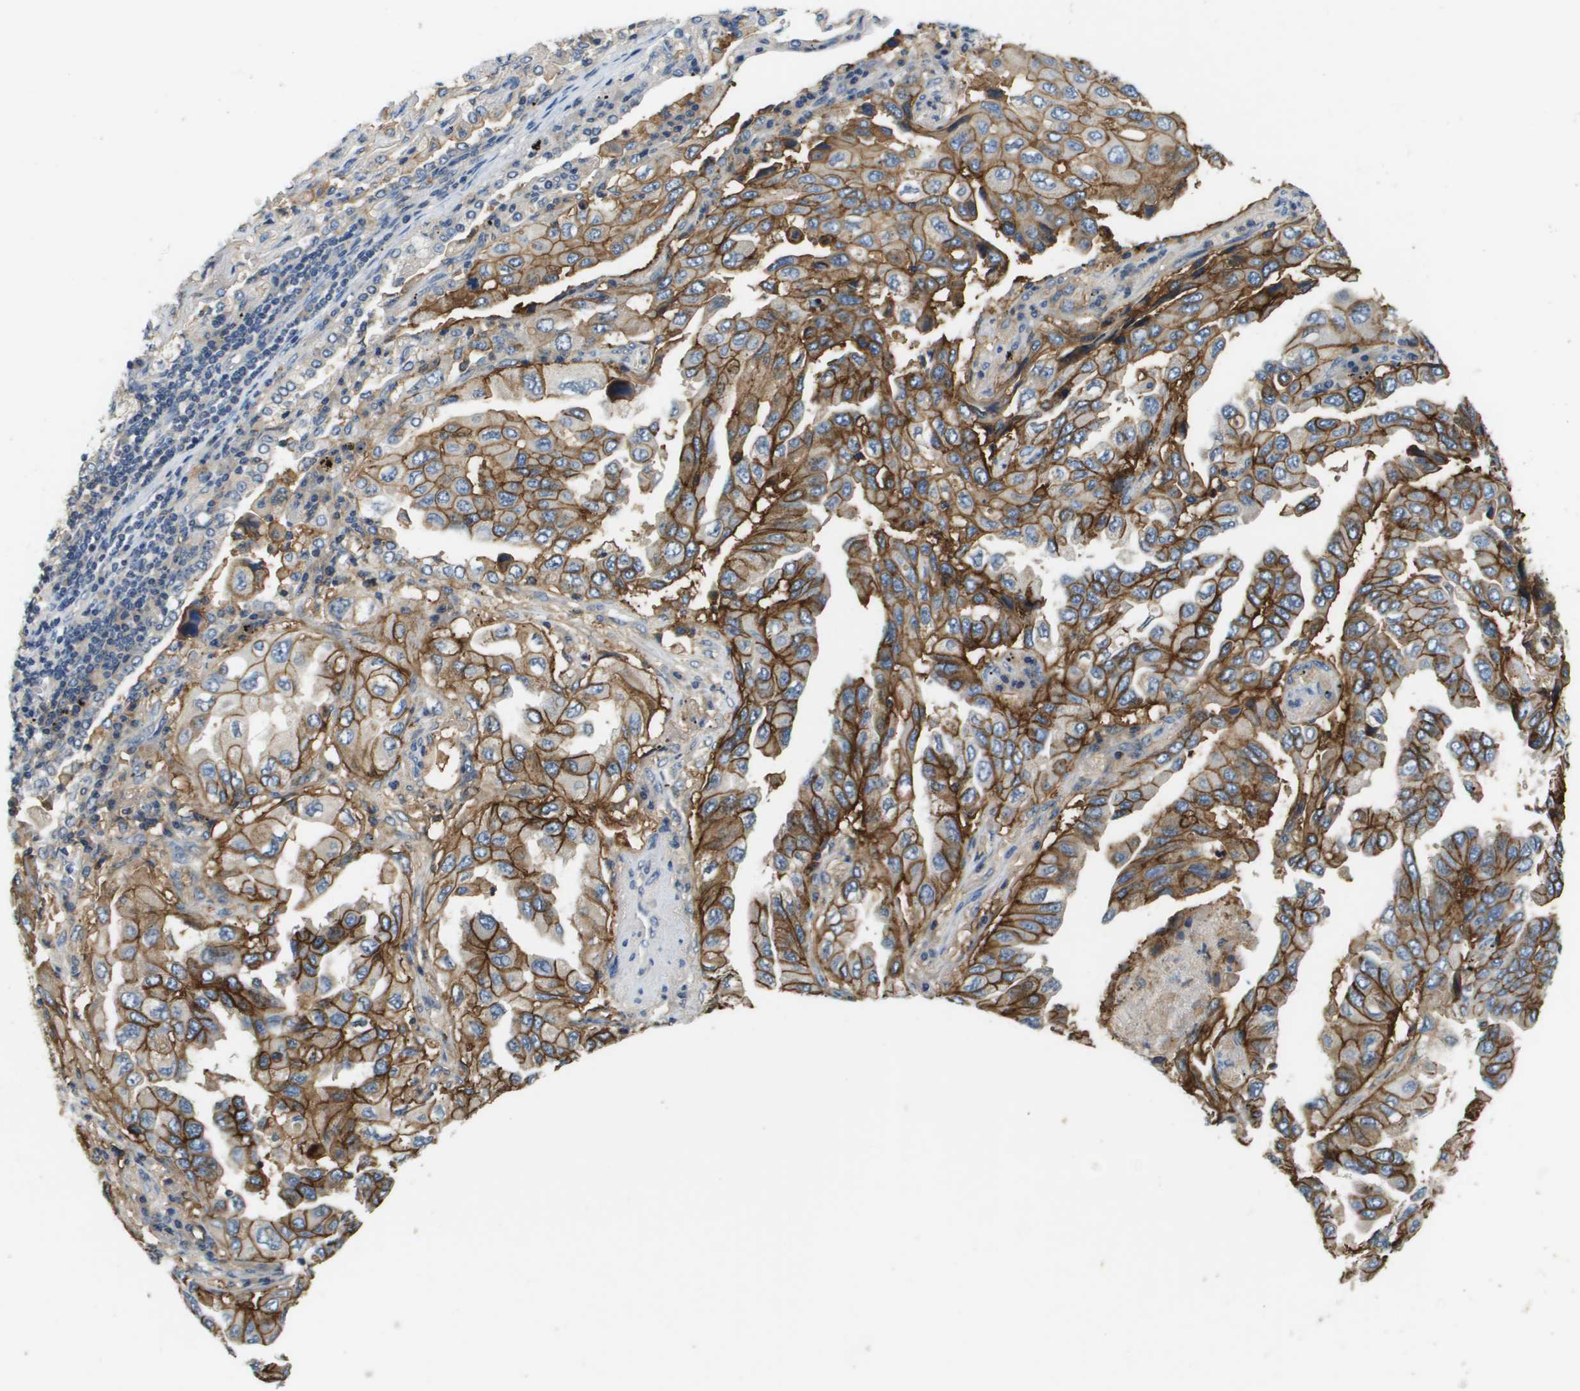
{"staining": {"intensity": "strong", "quantity": ">75%", "location": "cytoplasmic/membranous"}, "tissue": "lung cancer", "cell_type": "Tumor cells", "image_type": "cancer", "snomed": [{"axis": "morphology", "description": "Adenocarcinoma, NOS"}, {"axis": "topography", "description": "Lung"}], "caption": "Protein staining by IHC demonstrates strong cytoplasmic/membranous positivity in about >75% of tumor cells in lung cancer.", "gene": "SLC16A3", "patient": {"sex": "female", "age": 65}}